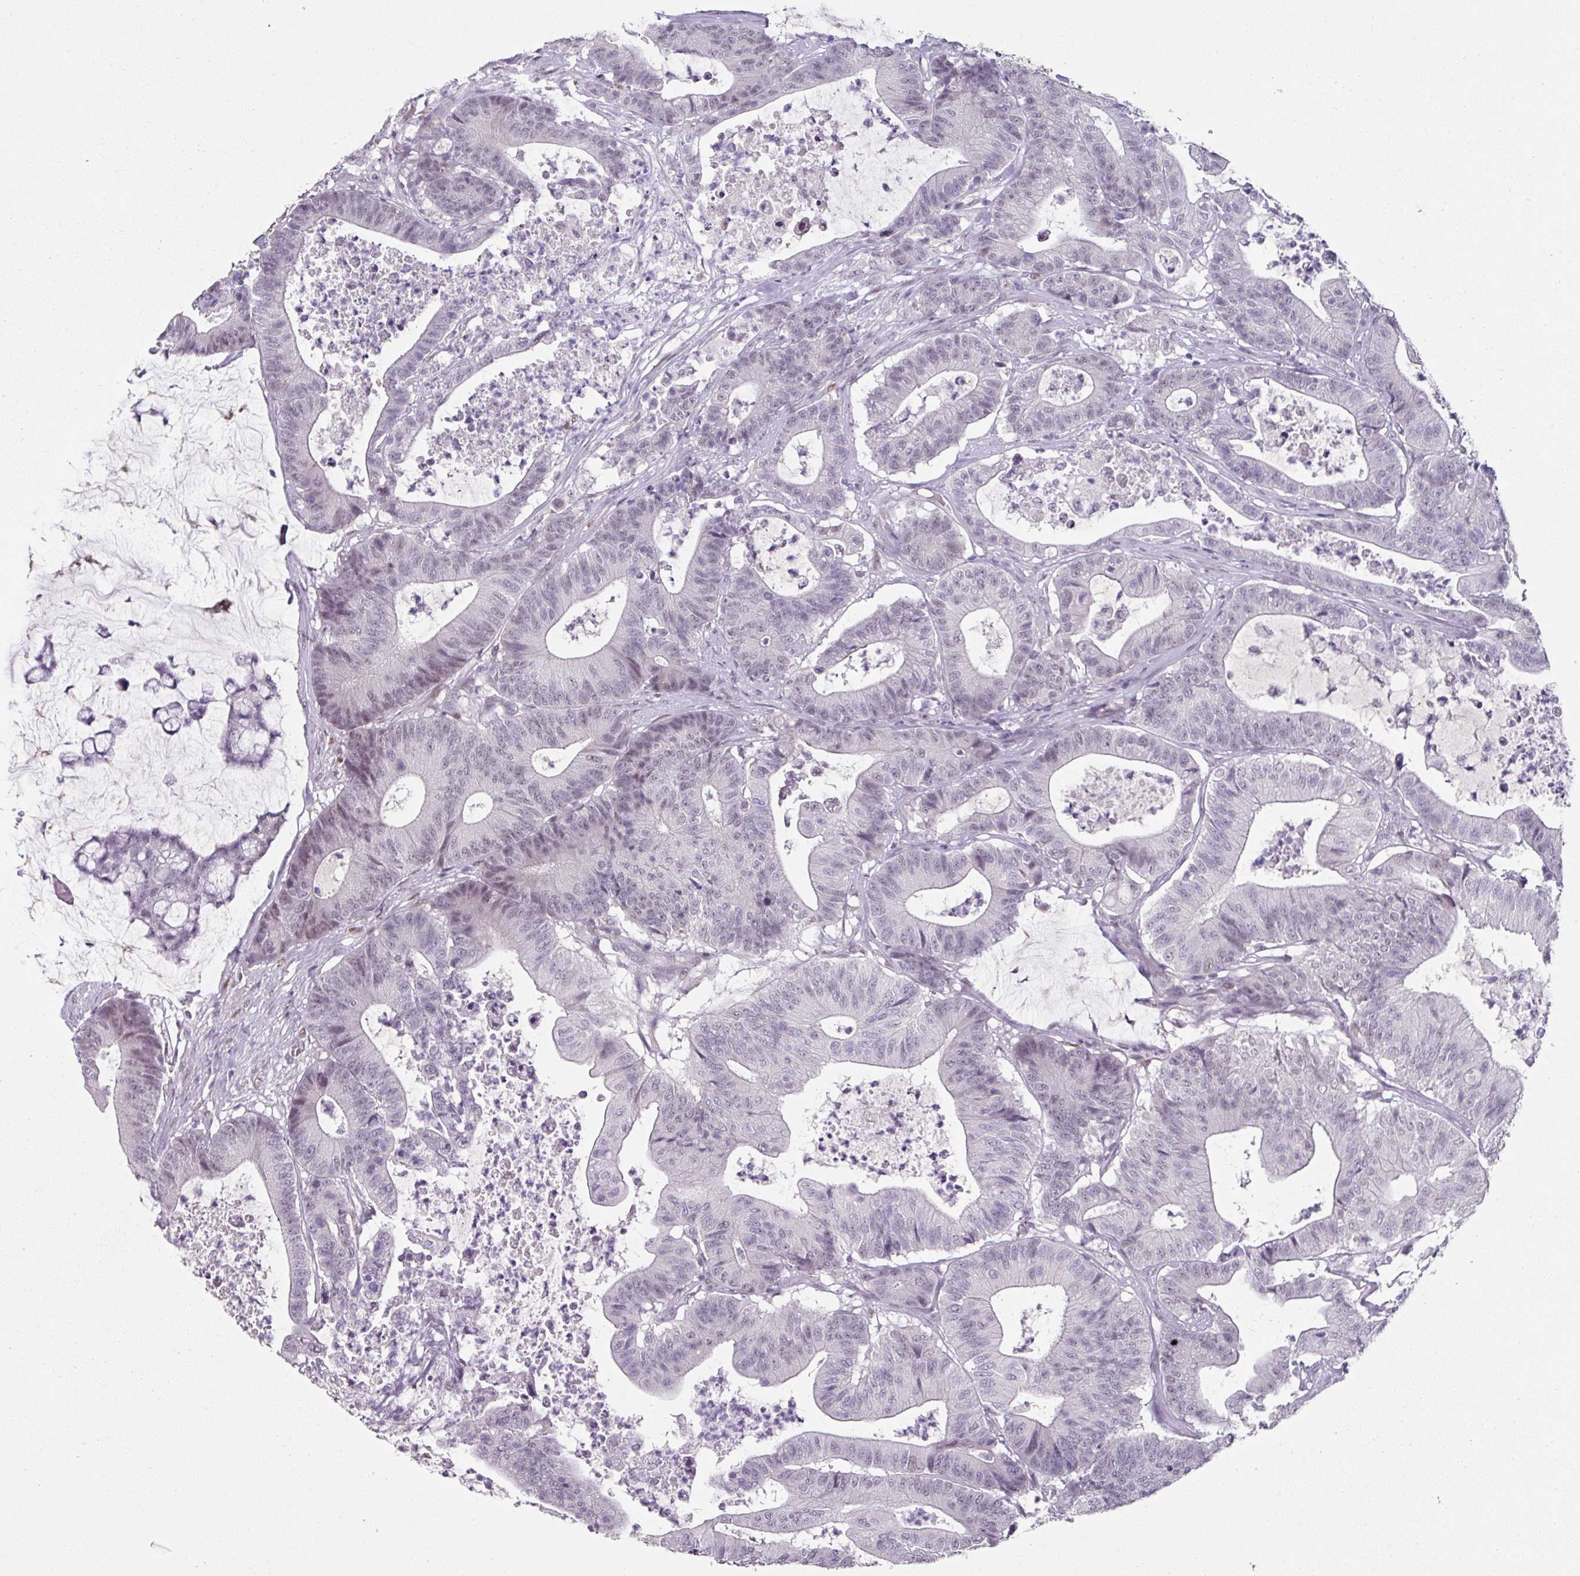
{"staining": {"intensity": "weak", "quantity": "25%-75%", "location": "nuclear"}, "tissue": "colorectal cancer", "cell_type": "Tumor cells", "image_type": "cancer", "snomed": [{"axis": "morphology", "description": "Adenocarcinoma, NOS"}, {"axis": "topography", "description": "Colon"}], "caption": "About 25%-75% of tumor cells in adenocarcinoma (colorectal) show weak nuclear protein expression as visualized by brown immunohistochemical staining.", "gene": "ELK1", "patient": {"sex": "female", "age": 84}}